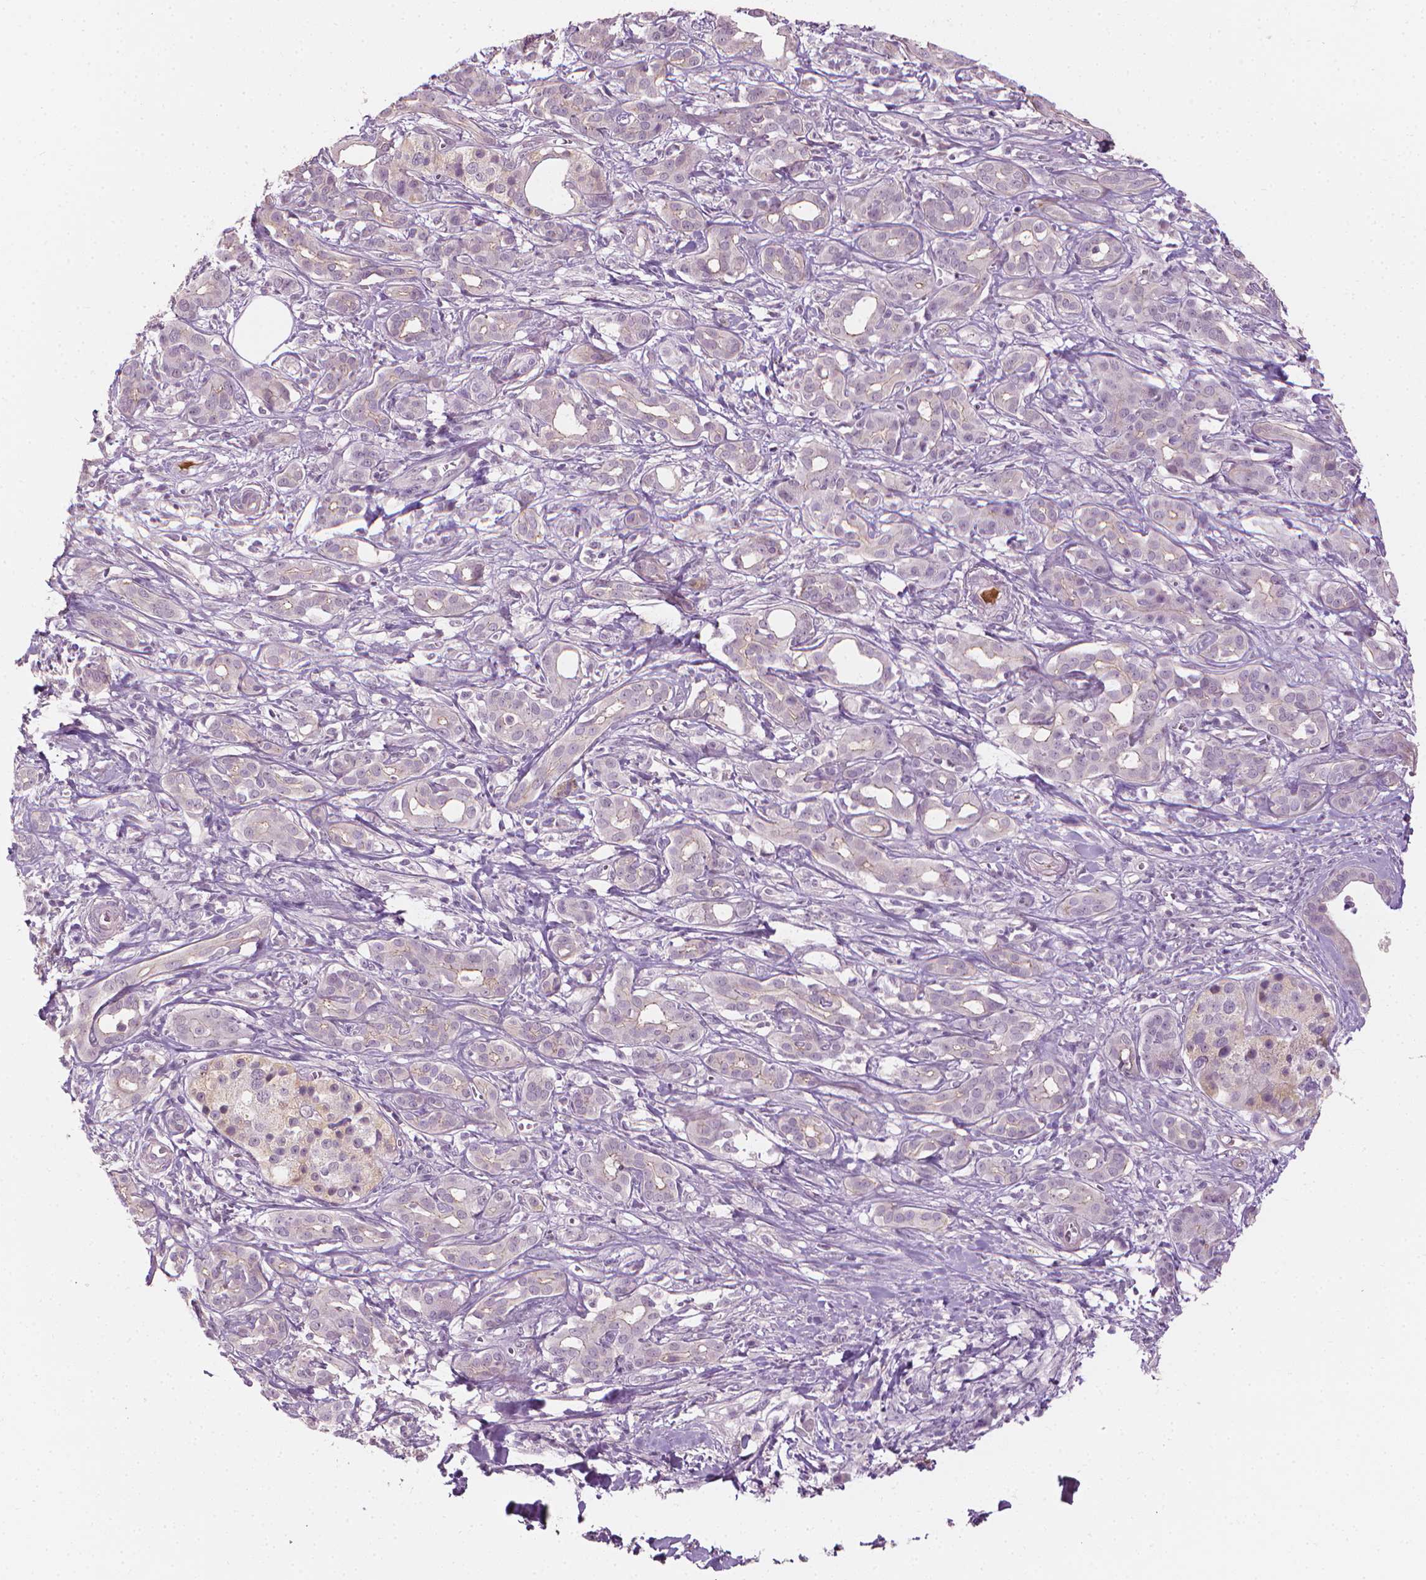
{"staining": {"intensity": "negative", "quantity": "none", "location": "none"}, "tissue": "pancreatic cancer", "cell_type": "Tumor cells", "image_type": "cancer", "snomed": [{"axis": "morphology", "description": "Adenocarcinoma, NOS"}, {"axis": "topography", "description": "Pancreas"}], "caption": "A high-resolution photomicrograph shows immunohistochemistry (IHC) staining of pancreatic adenocarcinoma, which demonstrates no significant positivity in tumor cells.", "gene": "SAXO2", "patient": {"sex": "male", "age": 61}}